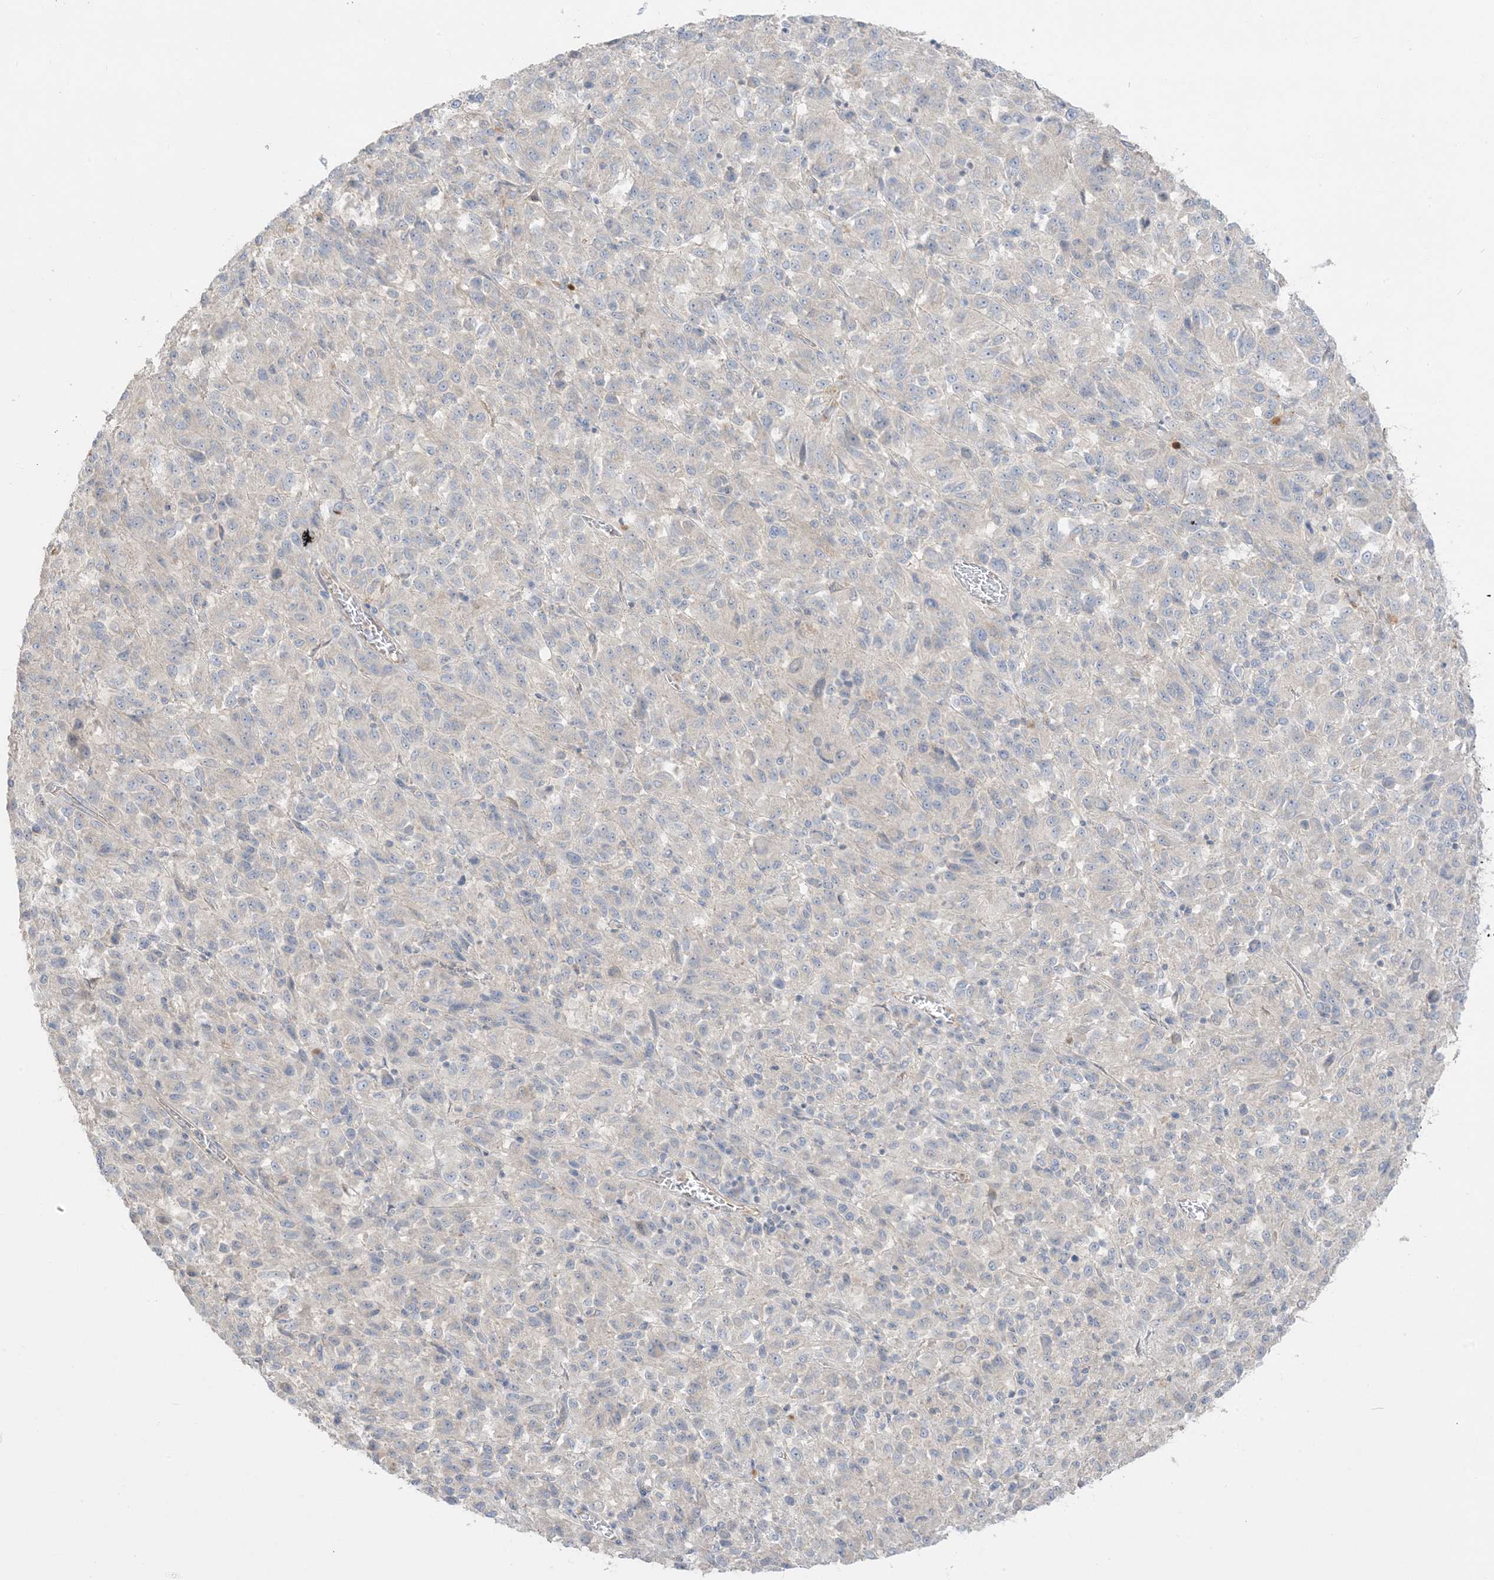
{"staining": {"intensity": "negative", "quantity": "none", "location": "none"}, "tissue": "melanoma", "cell_type": "Tumor cells", "image_type": "cancer", "snomed": [{"axis": "morphology", "description": "Malignant melanoma, Metastatic site"}, {"axis": "topography", "description": "Lung"}], "caption": "Histopathology image shows no significant protein expression in tumor cells of malignant melanoma (metastatic site).", "gene": "ARHGEF9", "patient": {"sex": "male", "age": 64}}